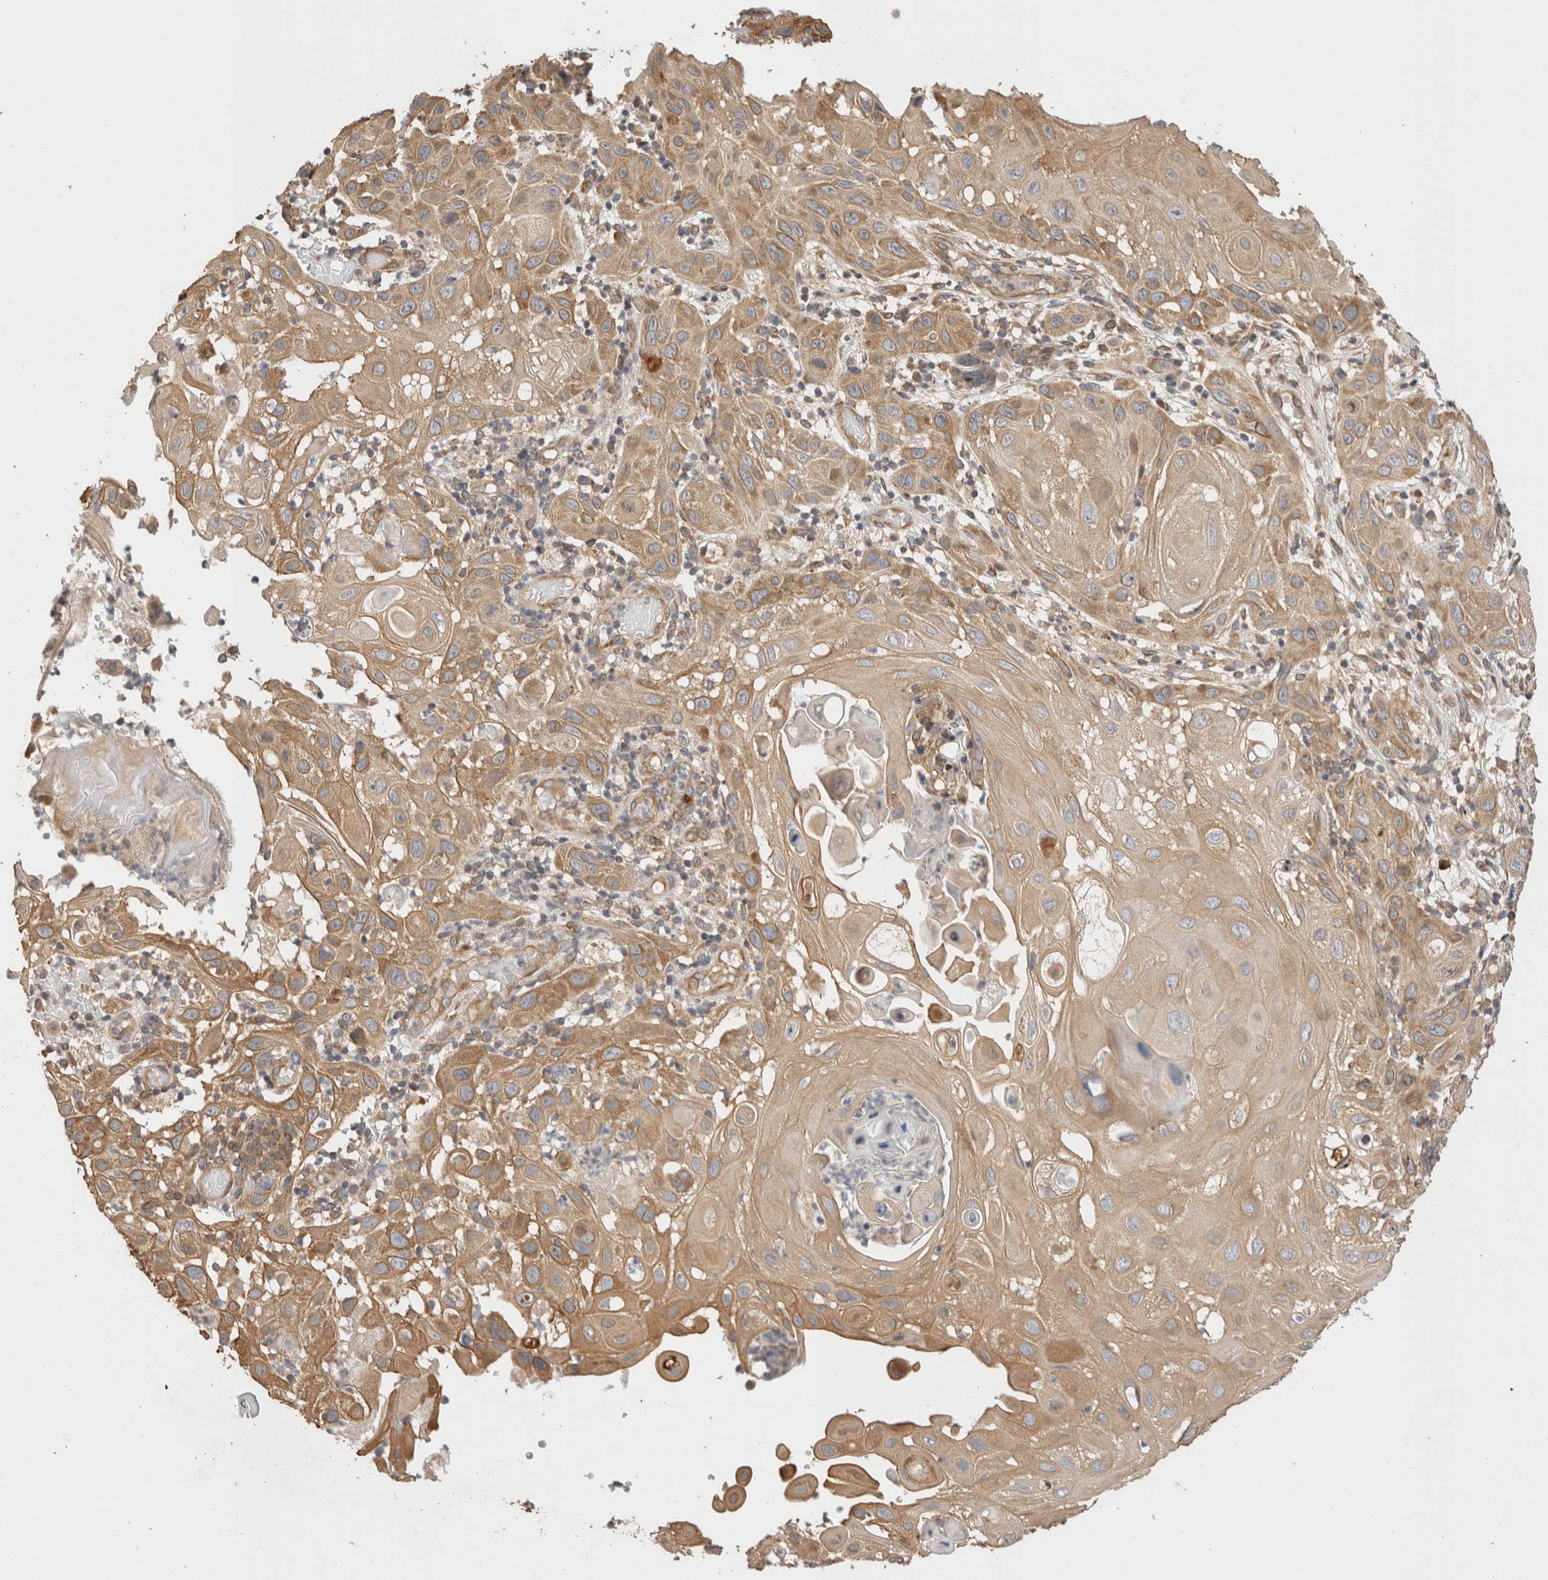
{"staining": {"intensity": "moderate", "quantity": ">75%", "location": "cytoplasmic/membranous"}, "tissue": "skin cancer", "cell_type": "Tumor cells", "image_type": "cancer", "snomed": [{"axis": "morphology", "description": "Normal tissue, NOS"}, {"axis": "morphology", "description": "Squamous cell carcinoma, NOS"}, {"axis": "topography", "description": "Skin"}], "caption": "Moderate cytoplasmic/membranous expression is appreciated in about >75% of tumor cells in squamous cell carcinoma (skin).", "gene": "PUM1", "patient": {"sex": "female", "age": 96}}